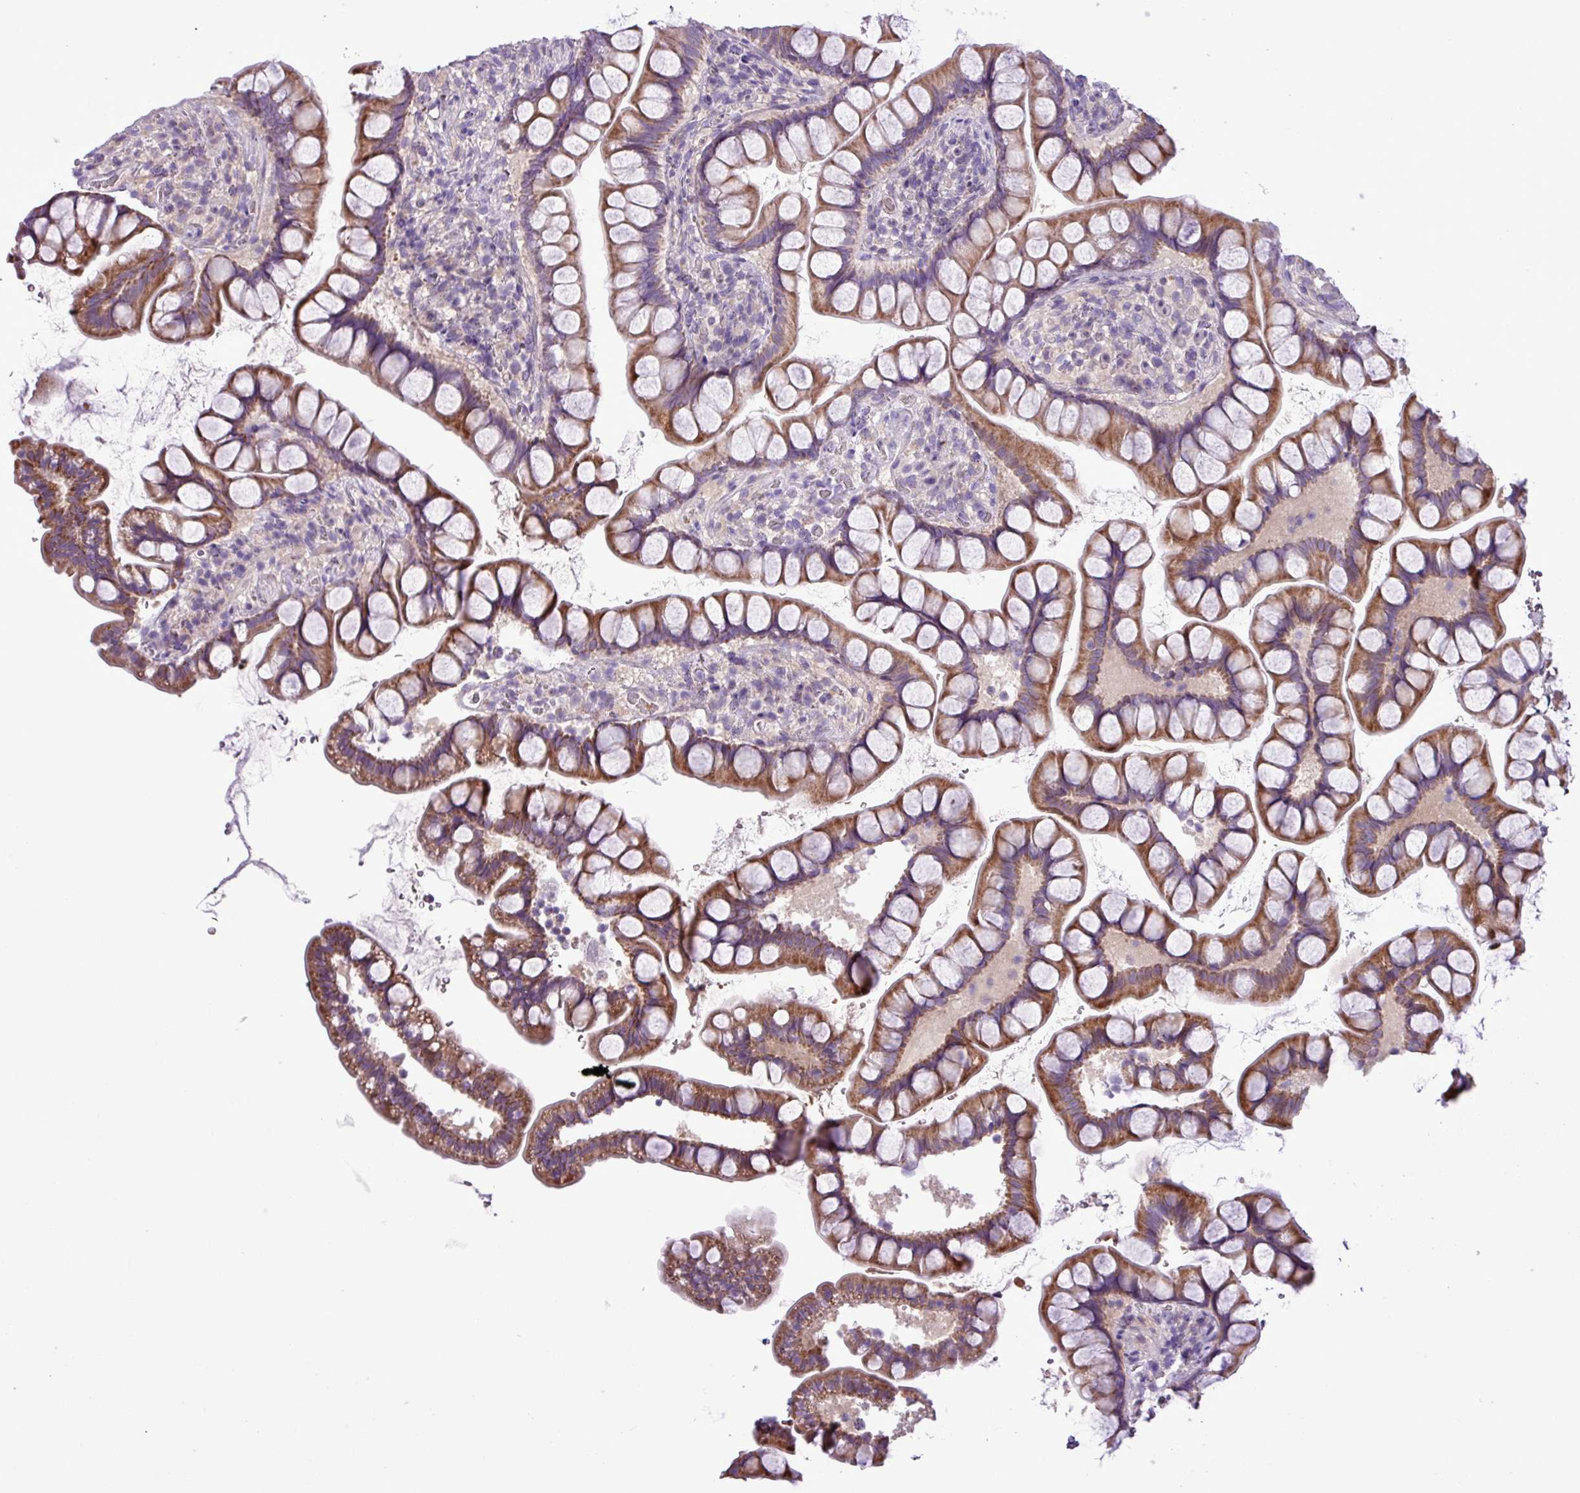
{"staining": {"intensity": "strong", "quantity": ">75%", "location": "cytoplasmic/membranous"}, "tissue": "small intestine", "cell_type": "Glandular cells", "image_type": "normal", "snomed": [{"axis": "morphology", "description": "Normal tissue, NOS"}, {"axis": "topography", "description": "Small intestine"}], "caption": "Benign small intestine reveals strong cytoplasmic/membranous staining in about >75% of glandular cells.", "gene": "FAM183A", "patient": {"sex": "male", "age": 70}}